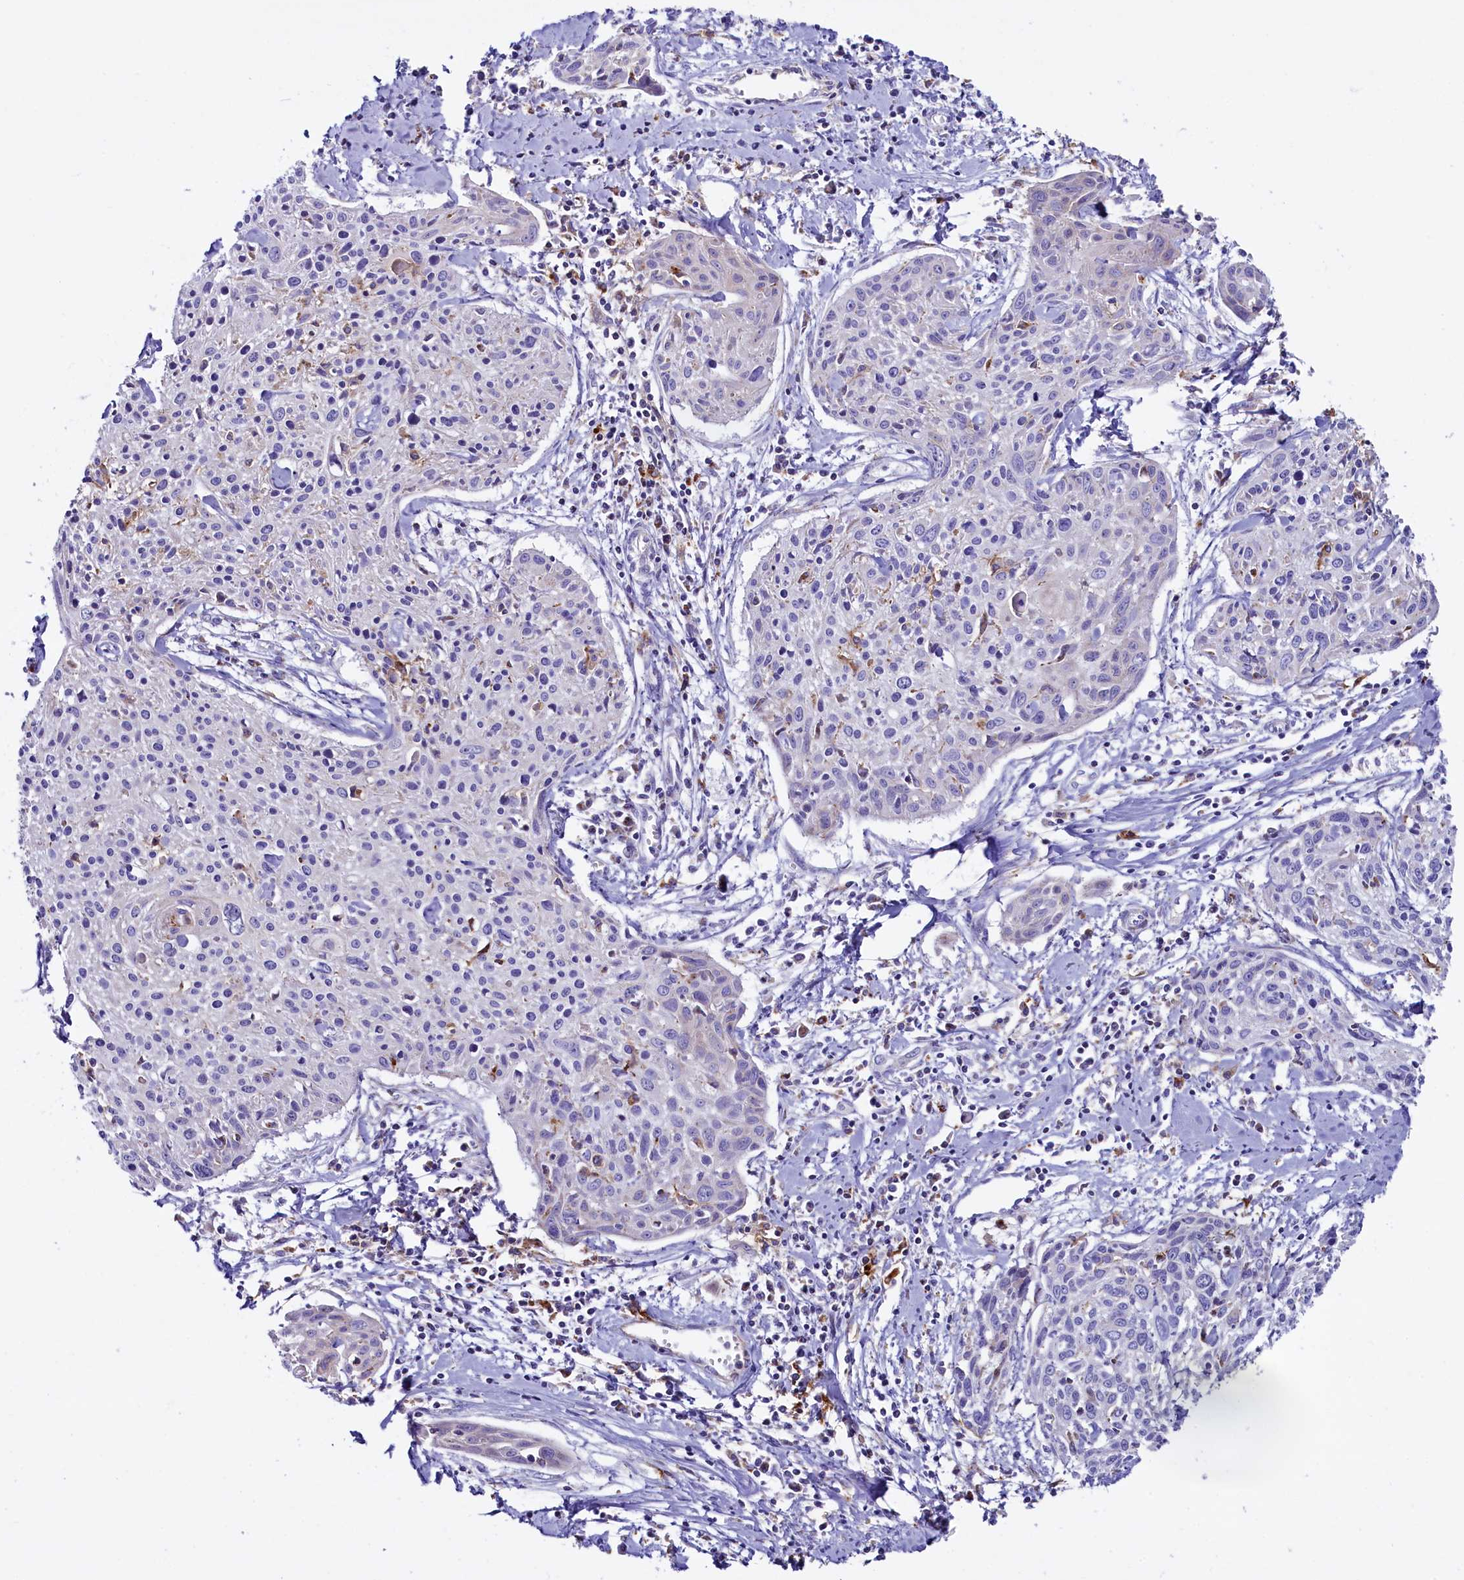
{"staining": {"intensity": "negative", "quantity": "none", "location": "none"}, "tissue": "cervical cancer", "cell_type": "Tumor cells", "image_type": "cancer", "snomed": [{"axis": "morphology", "description": "Squamous cell carcinoma, NOS"}, {"axis": "topography", "description": "Cervix"}], "caption": "An IHC micrograph of cervical cancer is shown. There is no staining in tumor cells of cervical cancer.", "gene": "IL20RA", "patient": {"sex": "female", "age": 51}}